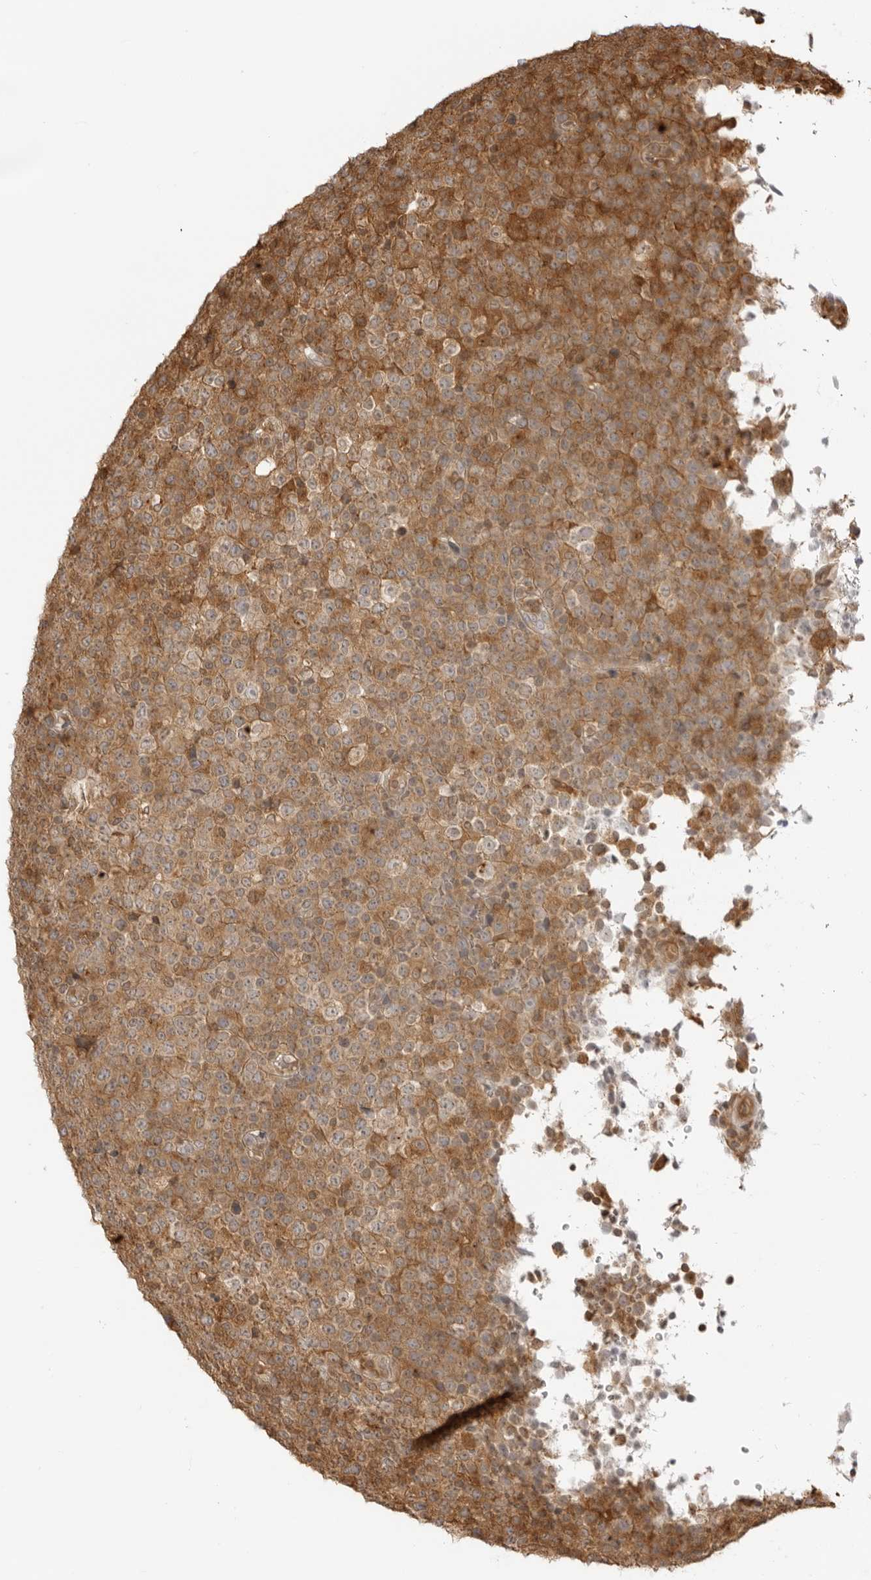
{"staining": {"intensity": "moderate", "quantity": "25%-75%", "location": "cytoplasmic/membranous"}, "tissue": "lymphoma", "cell_type": "Tumor cells", "image_type": "cancer", "snomed": [{"axis": "morphology", "description": "Malignant lymphoma, non-Hodgkin's type, High grade"}, {"axis": "topography", "description": "Lymph node"}], "caption": "This photomicrograph exhibits immunohistochemistry (IHC) staining of human high-grade malignant lymphoma, non-Hodgkin's type, with medium moderate cytoplasmic/membranous staining in approximately 25%-75% of tumor cells.", "gene": "IKBKE", "patient": {"sex": "male", "age": 13}}